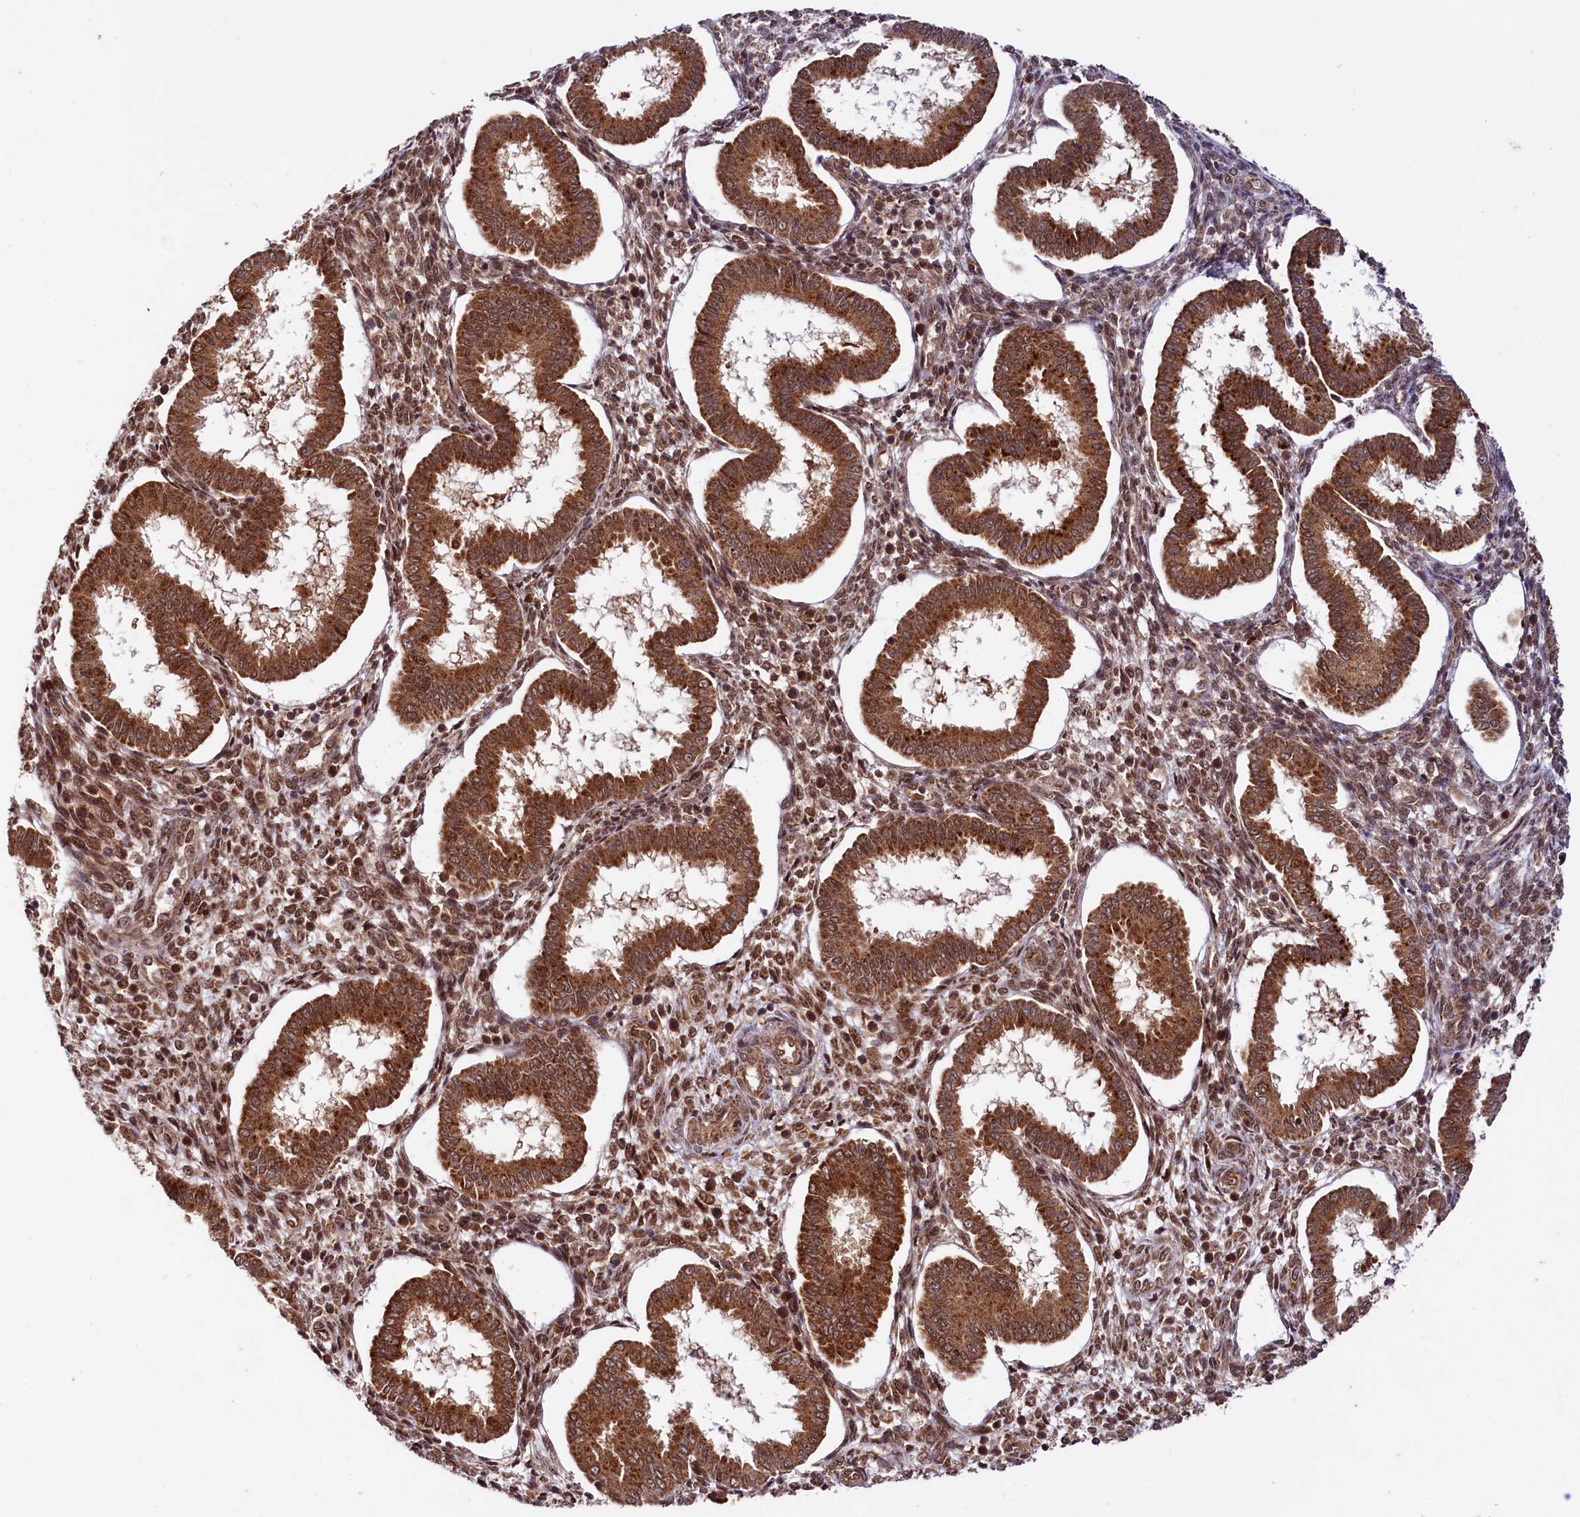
{"staining": {"intensity": "moderate", "quantity": ">75%", "location": "cytoplasmic/membranous,nuclear"}, "tissue": "endometrium", "cell_type": "Cells in endometrial stroma", "image_type": "normal", "snomed": [{"axis": "morphology", "description": "Normal tissue, NOS"}, {"axis": "topography", "description": "Endometrium"}], "caption": "This is a histology image of IHC staining of benign endometrium, which shows moderate staining in the cytoplasmic/membranous,nuclear of cells in endometrial stroma.", "gene": "UBE3A", "patient": {"sex": "female", "age": 24}}